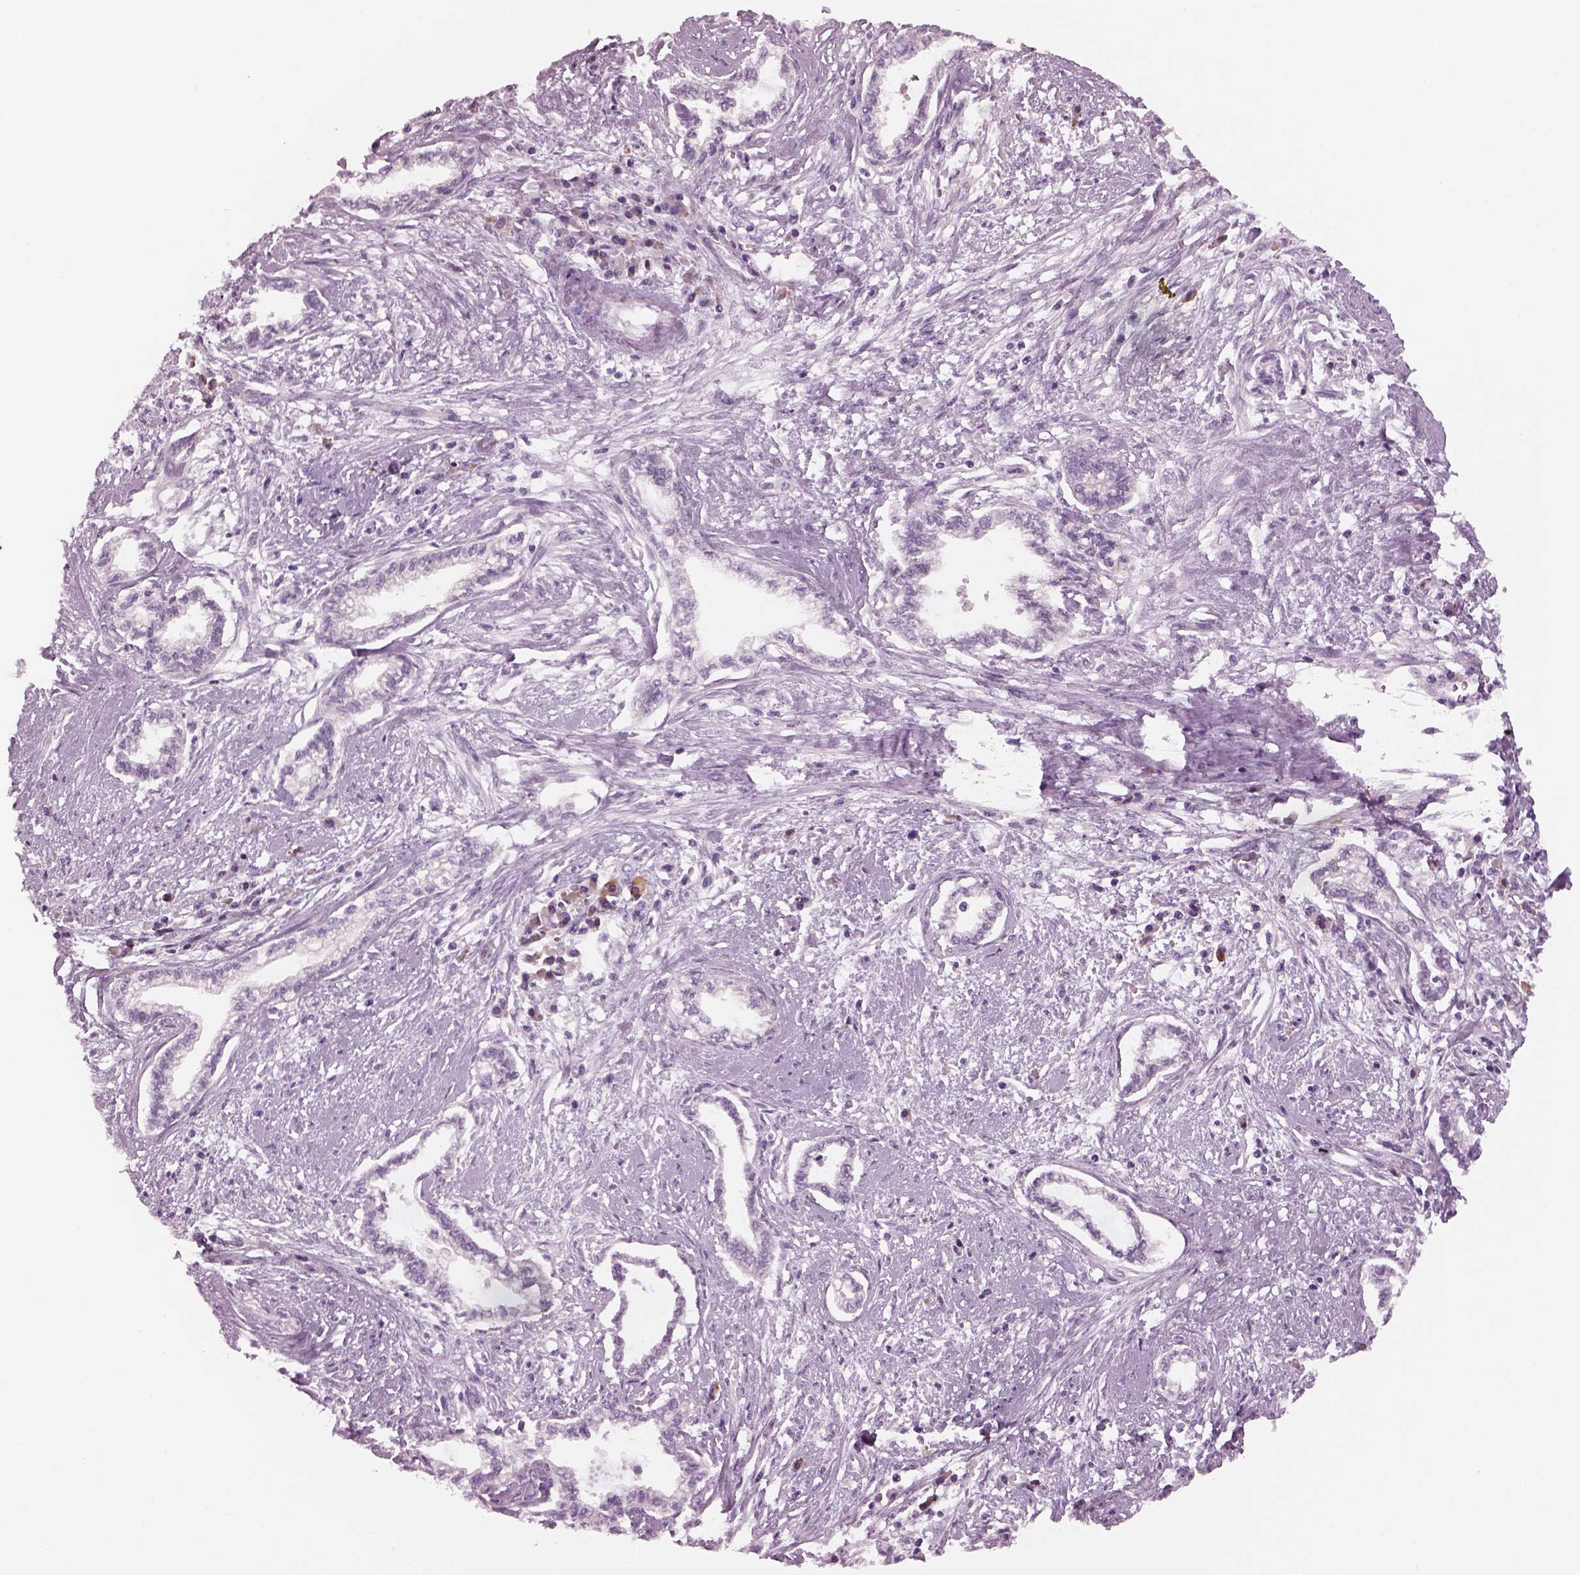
{"staining": {"intensity": "negative", "quantity": "none", "location": "none"}, "tissue": "cervical cancer", "cell_type": "Tumor cells", "image_type": "cancer", "snomed": [{"axis": "morphology", "description": "Adenocarcinoma, NOS"}, {"axis": "topography", "description": "Cervix"}], "caption": "A histopathology image of cervical cancer (adenocarcinoma) stained for a protein exhibits no brown staining in tumor cells.", "gene": "CYLC1", "patient": {"sex": "female", "age": 62}}